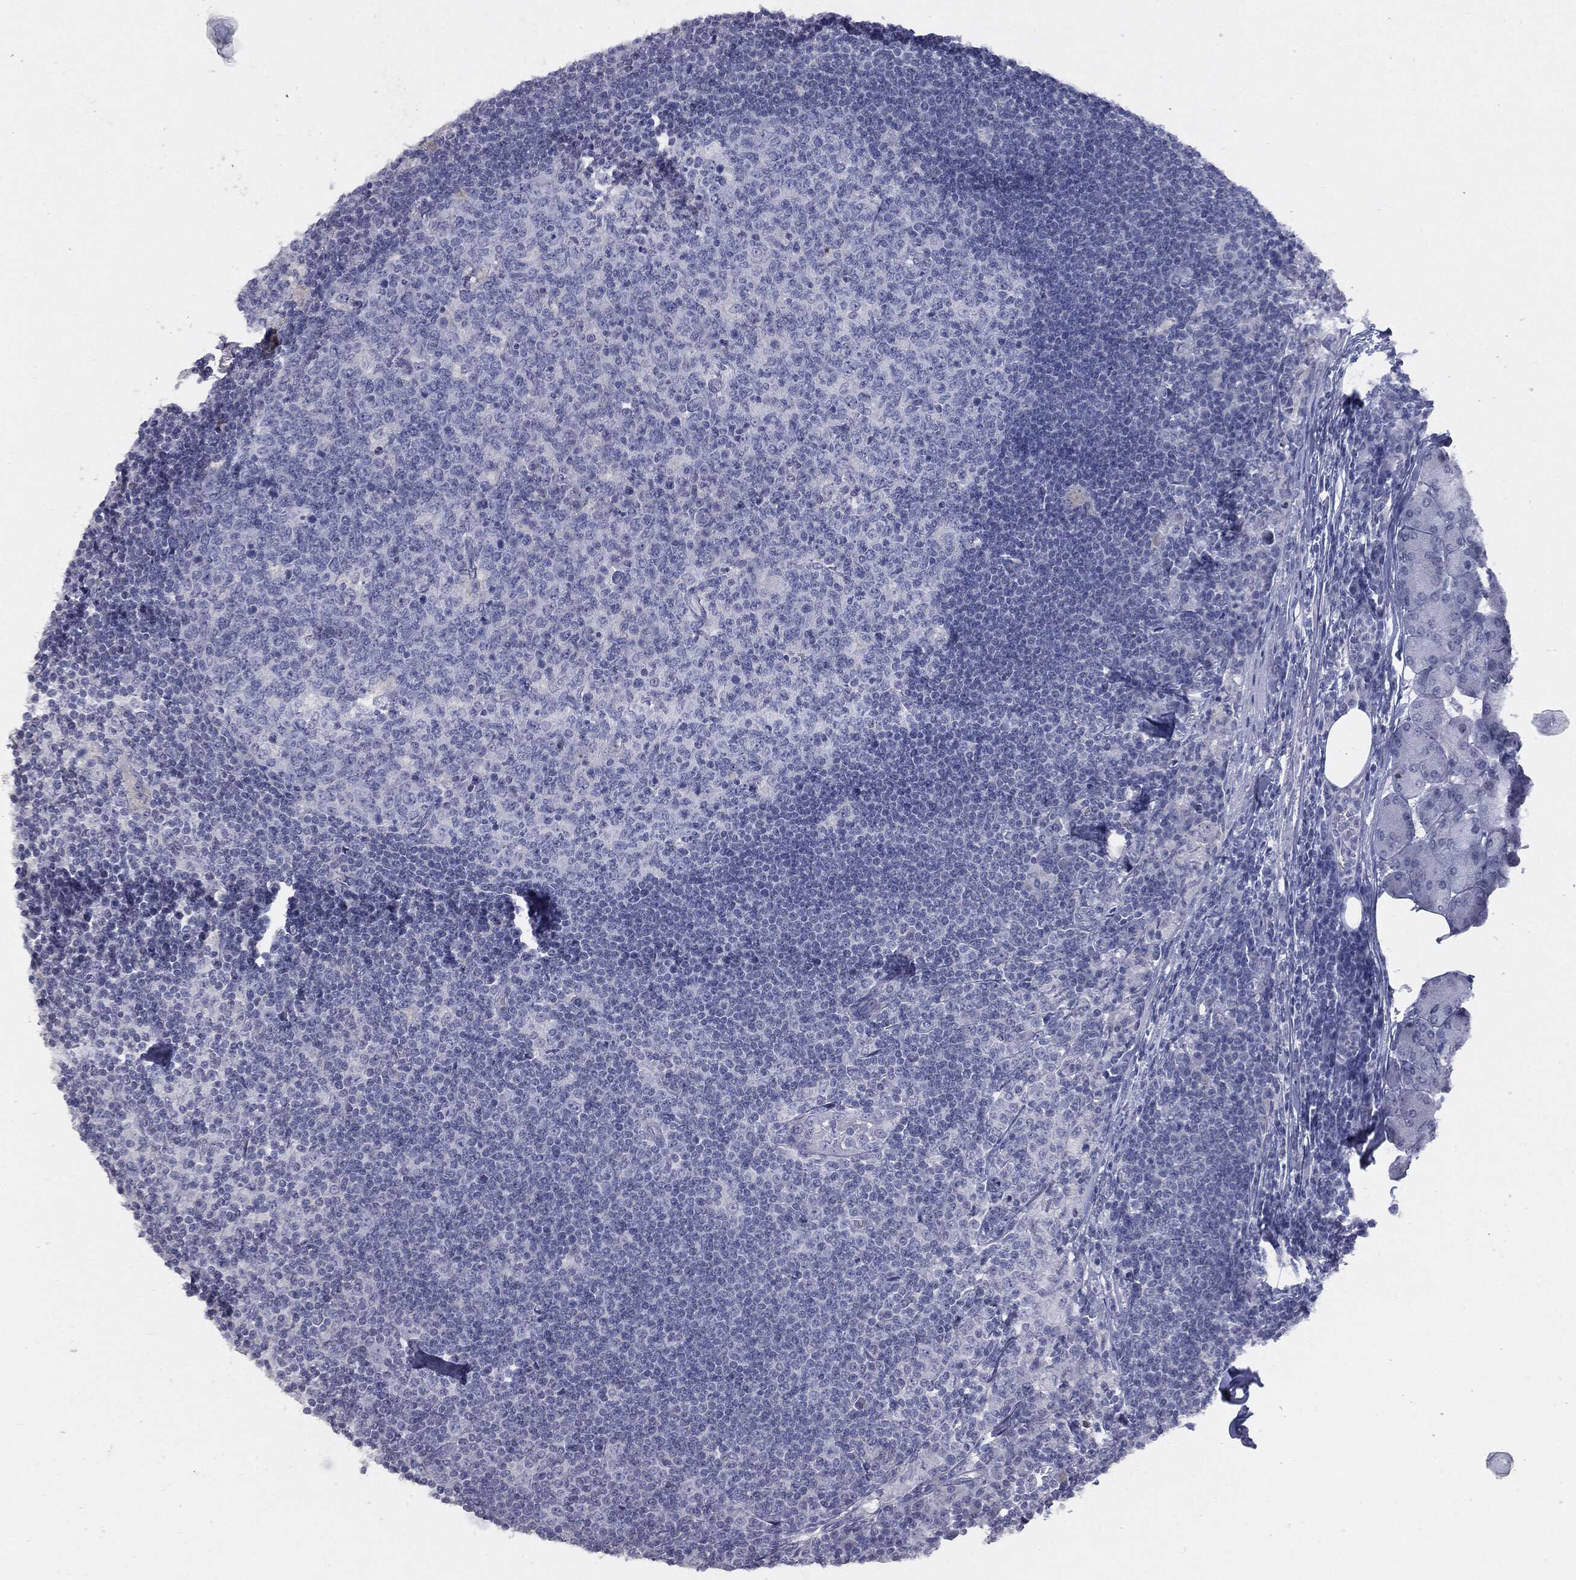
{"staining": {"intensity": "negative", "quantity": "none", "location": "none"}, "tissue": "lymph node", "cell_type": "Germinal center cells", "image_type": "normal", "snomed": [{"axis": "morphology", "description": "Normal tissue, NOS"}, {"axis": "topography", "description": "Lymph node"}, {"axis": "topography", "description": "Salivary gland"}], "caption": "Immunohistochemistry micrograph of benign lymph node stained for a protein (brown), which demonstrates no expression in germinal center cells.", "gene": "DMKN", "patient": {"sex": "male", "age": 83}}